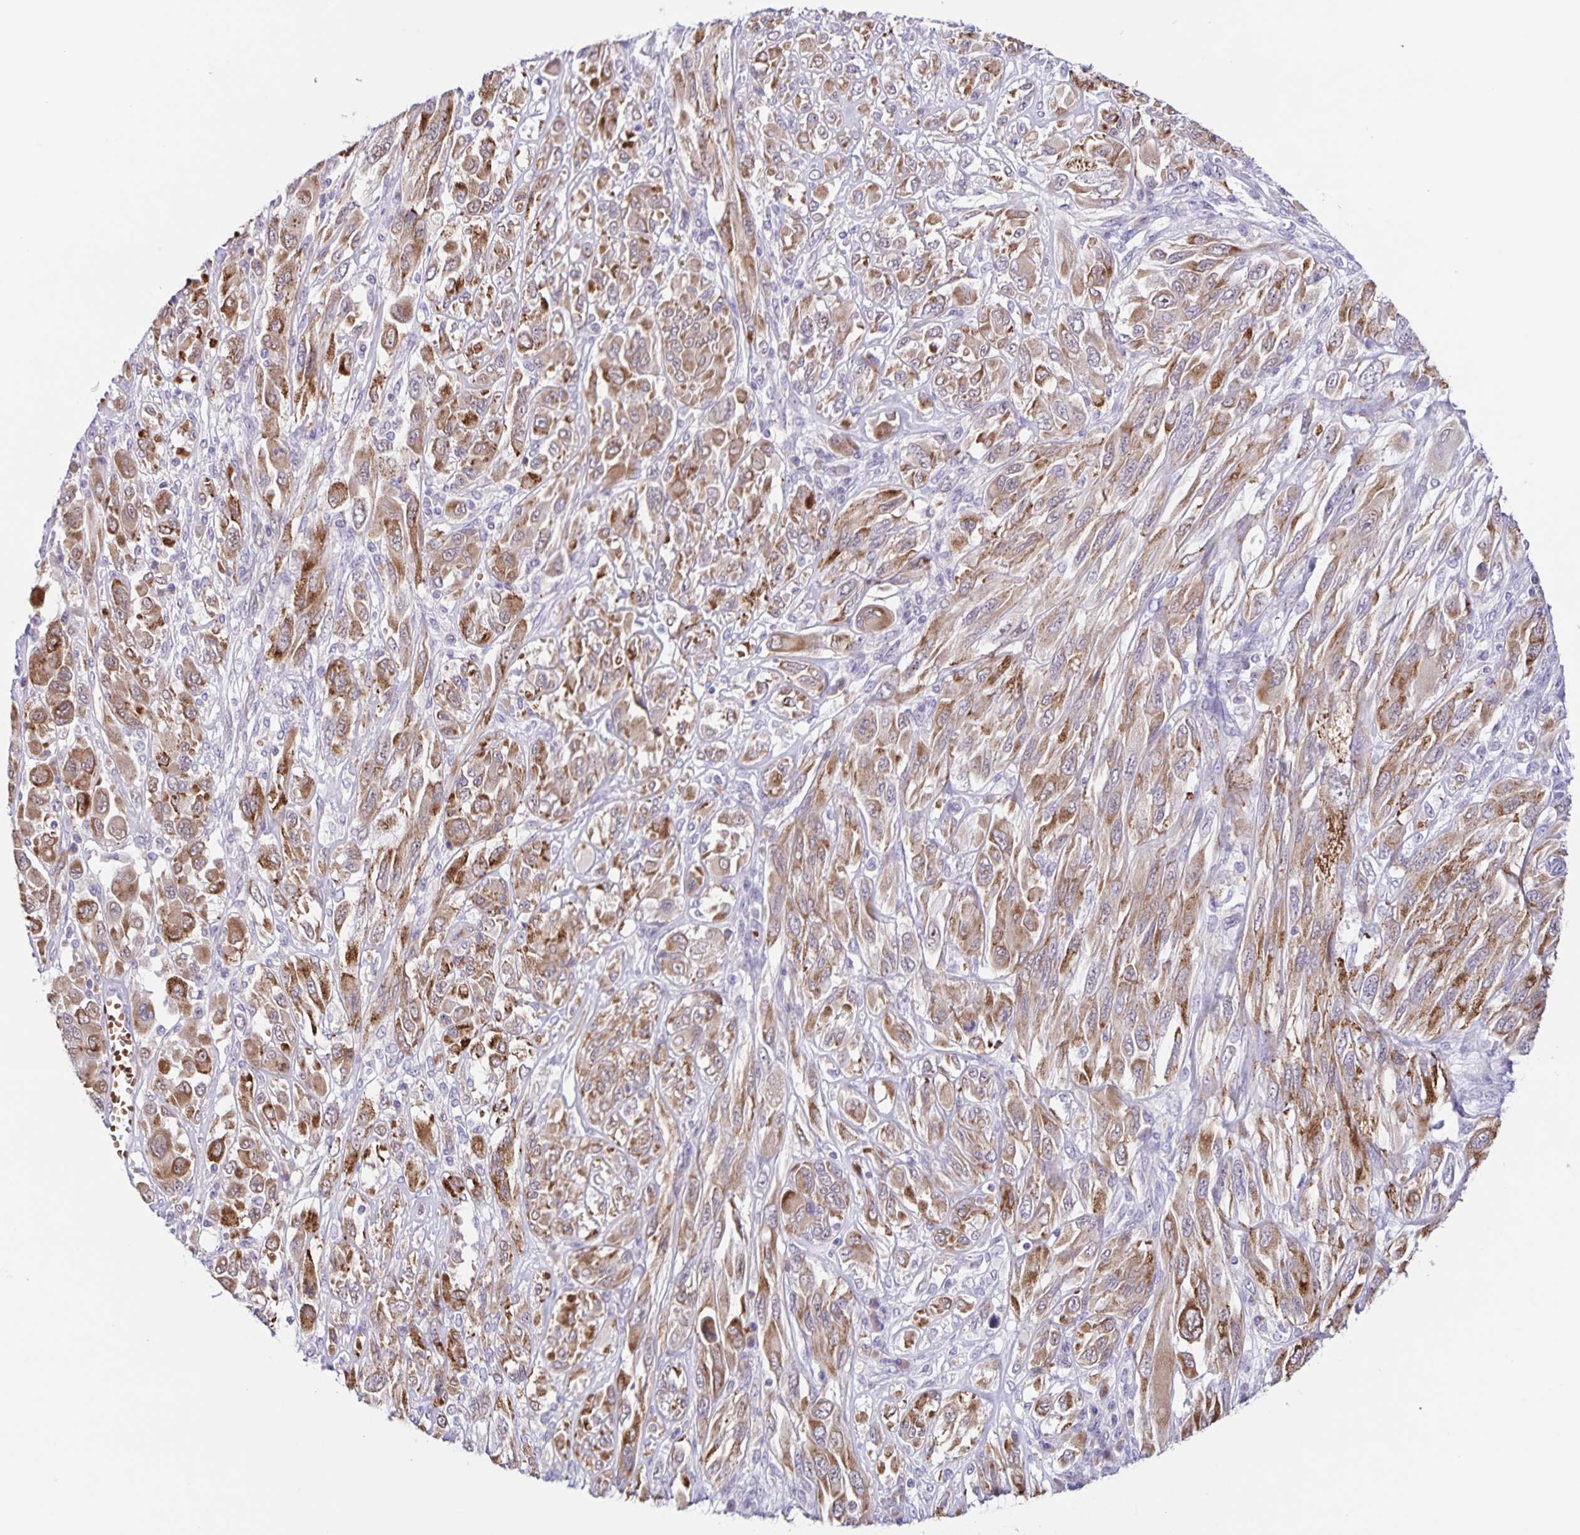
{"staining": {"intensity": "moderate", "quantity": ">75%", "location": "cytoplasmic/membranous"}, "tissue": "melanoma", "cell_type": "Tumor cells", "image_type": "cancer", "snomed": [{"axis": "morphology", "description": "Malignant melanoma, NOS"}, {"axis": "topography", "description": "Skin"}], "caption": "Brown immunohistochemical staining in malignant melanoma exhibits moderate cytoplasmic/membranous staining in approximately >75% of tumor cells.", "gene": "STPG4", "patient": {"sex": "female", "age": 91}}